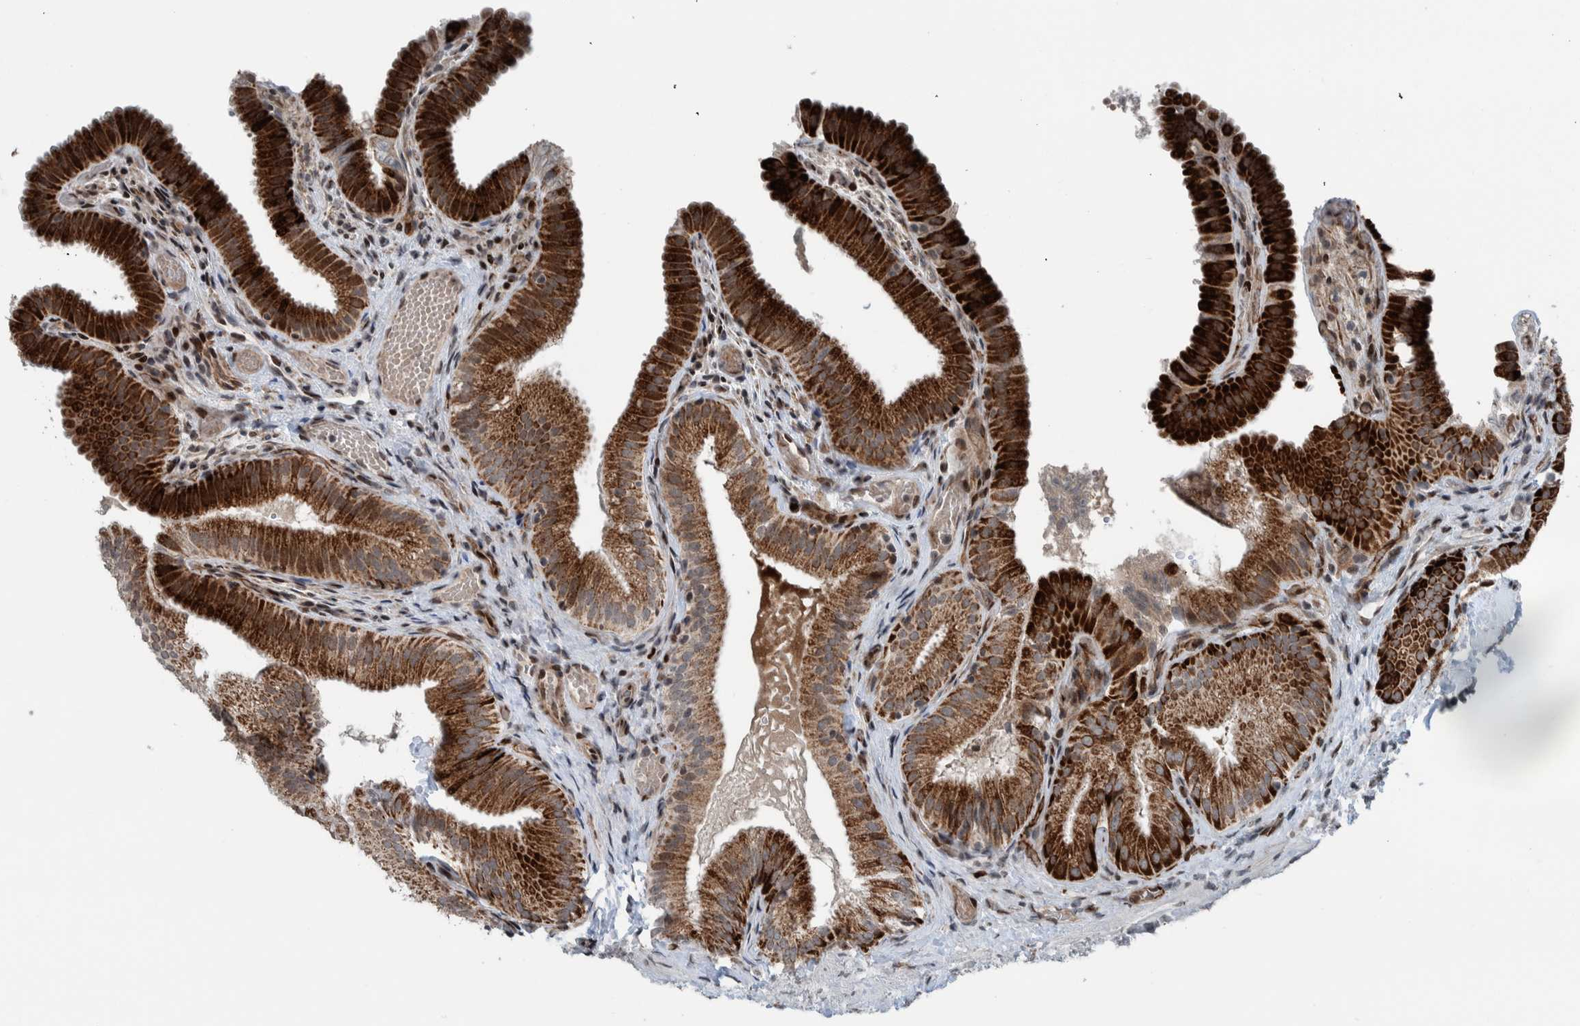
{"staining": {"intensity": "strong", "quantity": ">75%", "location": "cytoplasmic/membranous,nuclear"}, "tissue": "gallbladder", "cell_type": "Glandular cells", "image_type": "normal", "snomed": [{"axis": "morphology", "description": "Normal tissue, NOS"}, {"axis": "topography", "description": "Gallbladder"}], "caption": "A brown stain labels strong cytoplasmic/membranous,nuclear positivity of a protein in glandular cells of normal human gallbladder.", "gene": "ZNF366", "patient": {"sex": "female", "age": 30}}